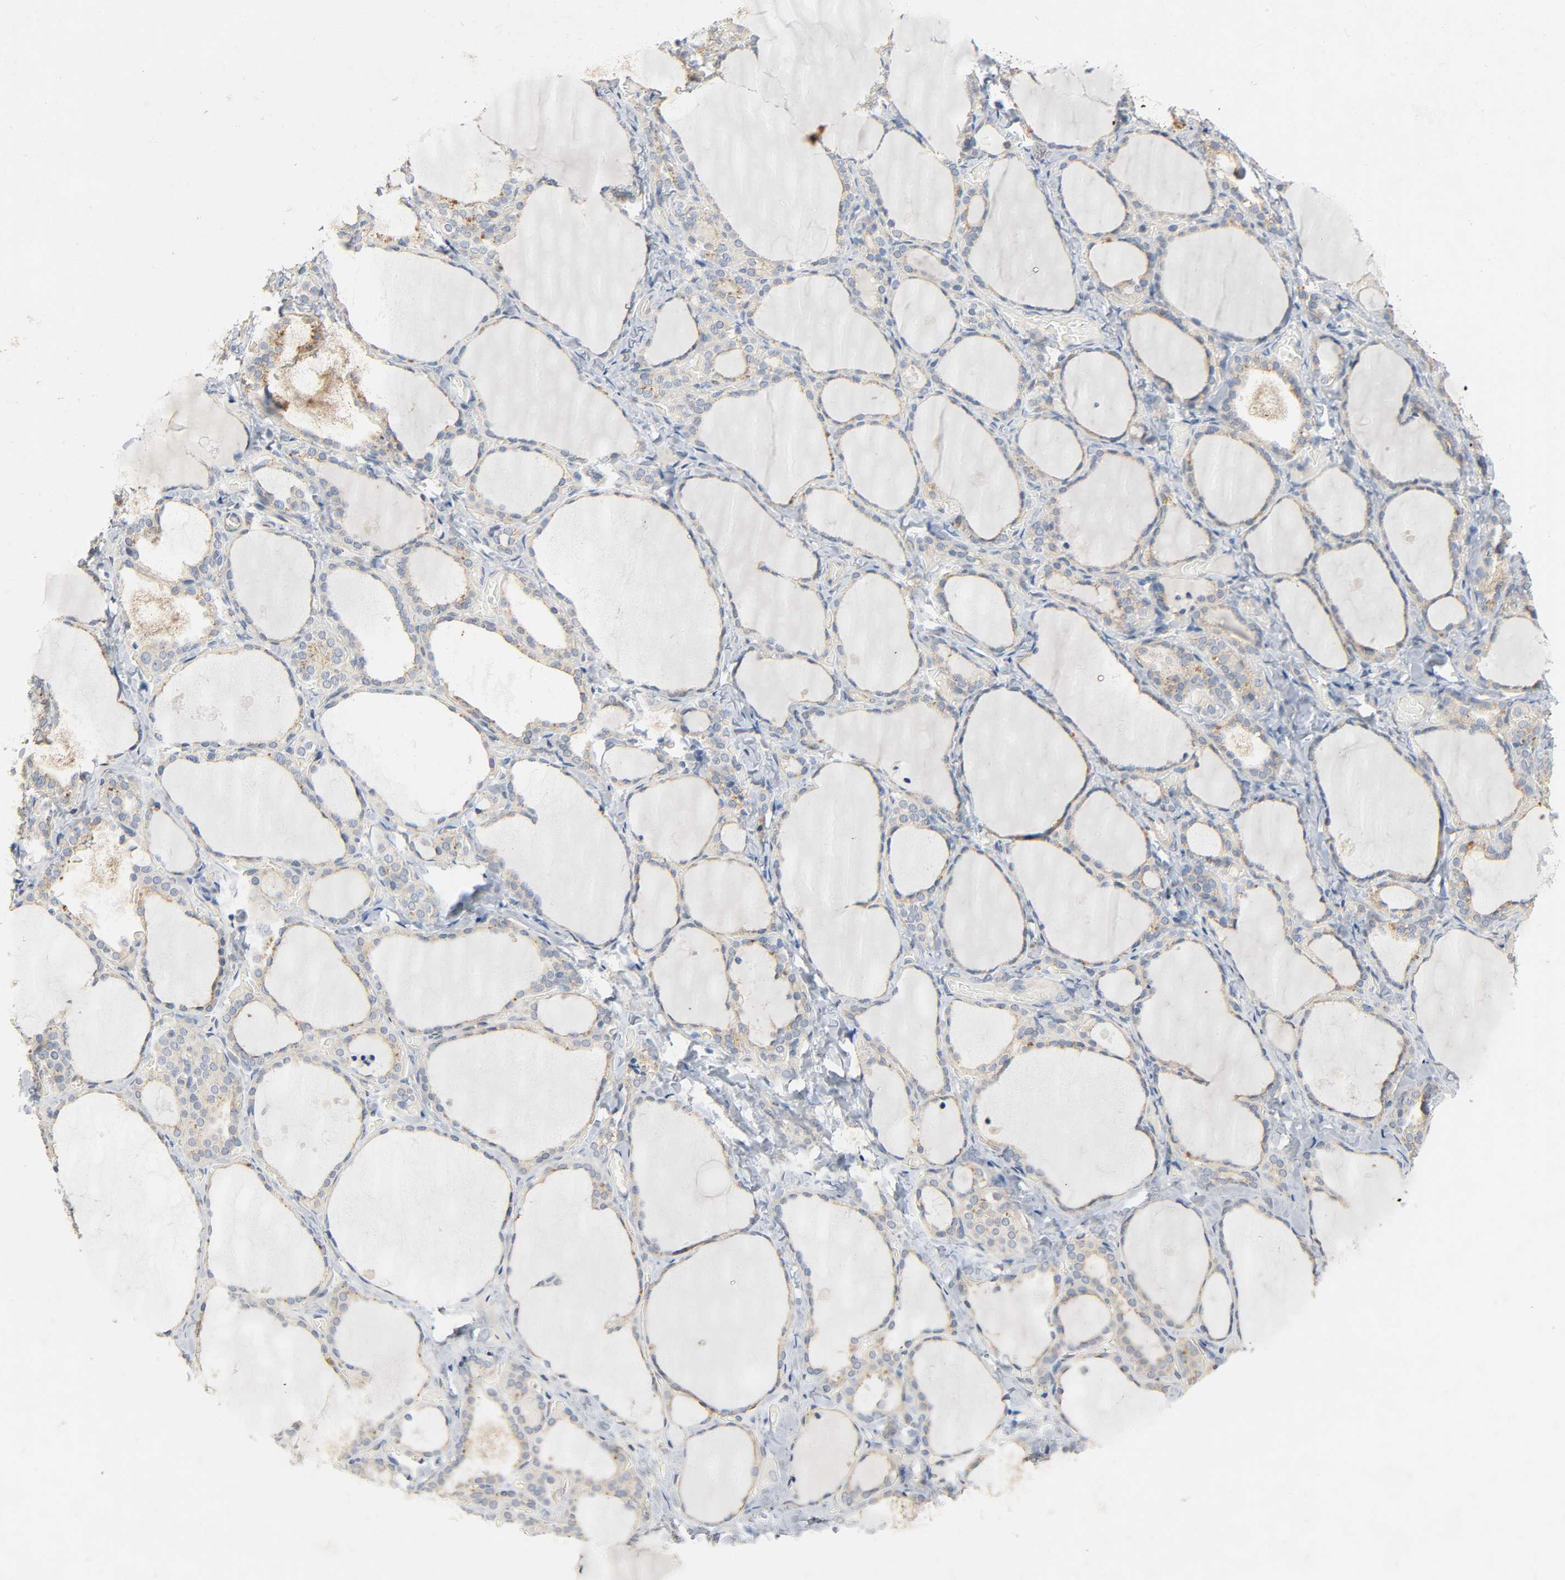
{"staining": {"intensity": "moderate", "quantity": ">75%", "location": "cytoplasmic/membranous"}, "tissue": "thyroid gland", "cell_type": "Glandular cells", "image_type": "normal", "snomed": [{"axis": "morphology", "description": "Normal tissue, NOS"}, {"axis": "morphology", "description": "Papillary adenocarcinoma, NOS"}, {"axis": "topography", "description": "Thyroid gland"}], "caption": "Approximately >75% of glandular cells in normal thyroid gland reveal moderate cytoplasmic/membranous protein staining as visualized by brown immunohistochemical staining.", "gene": "ARPC1A", "patient": {"sex": "female", "age": 30}}